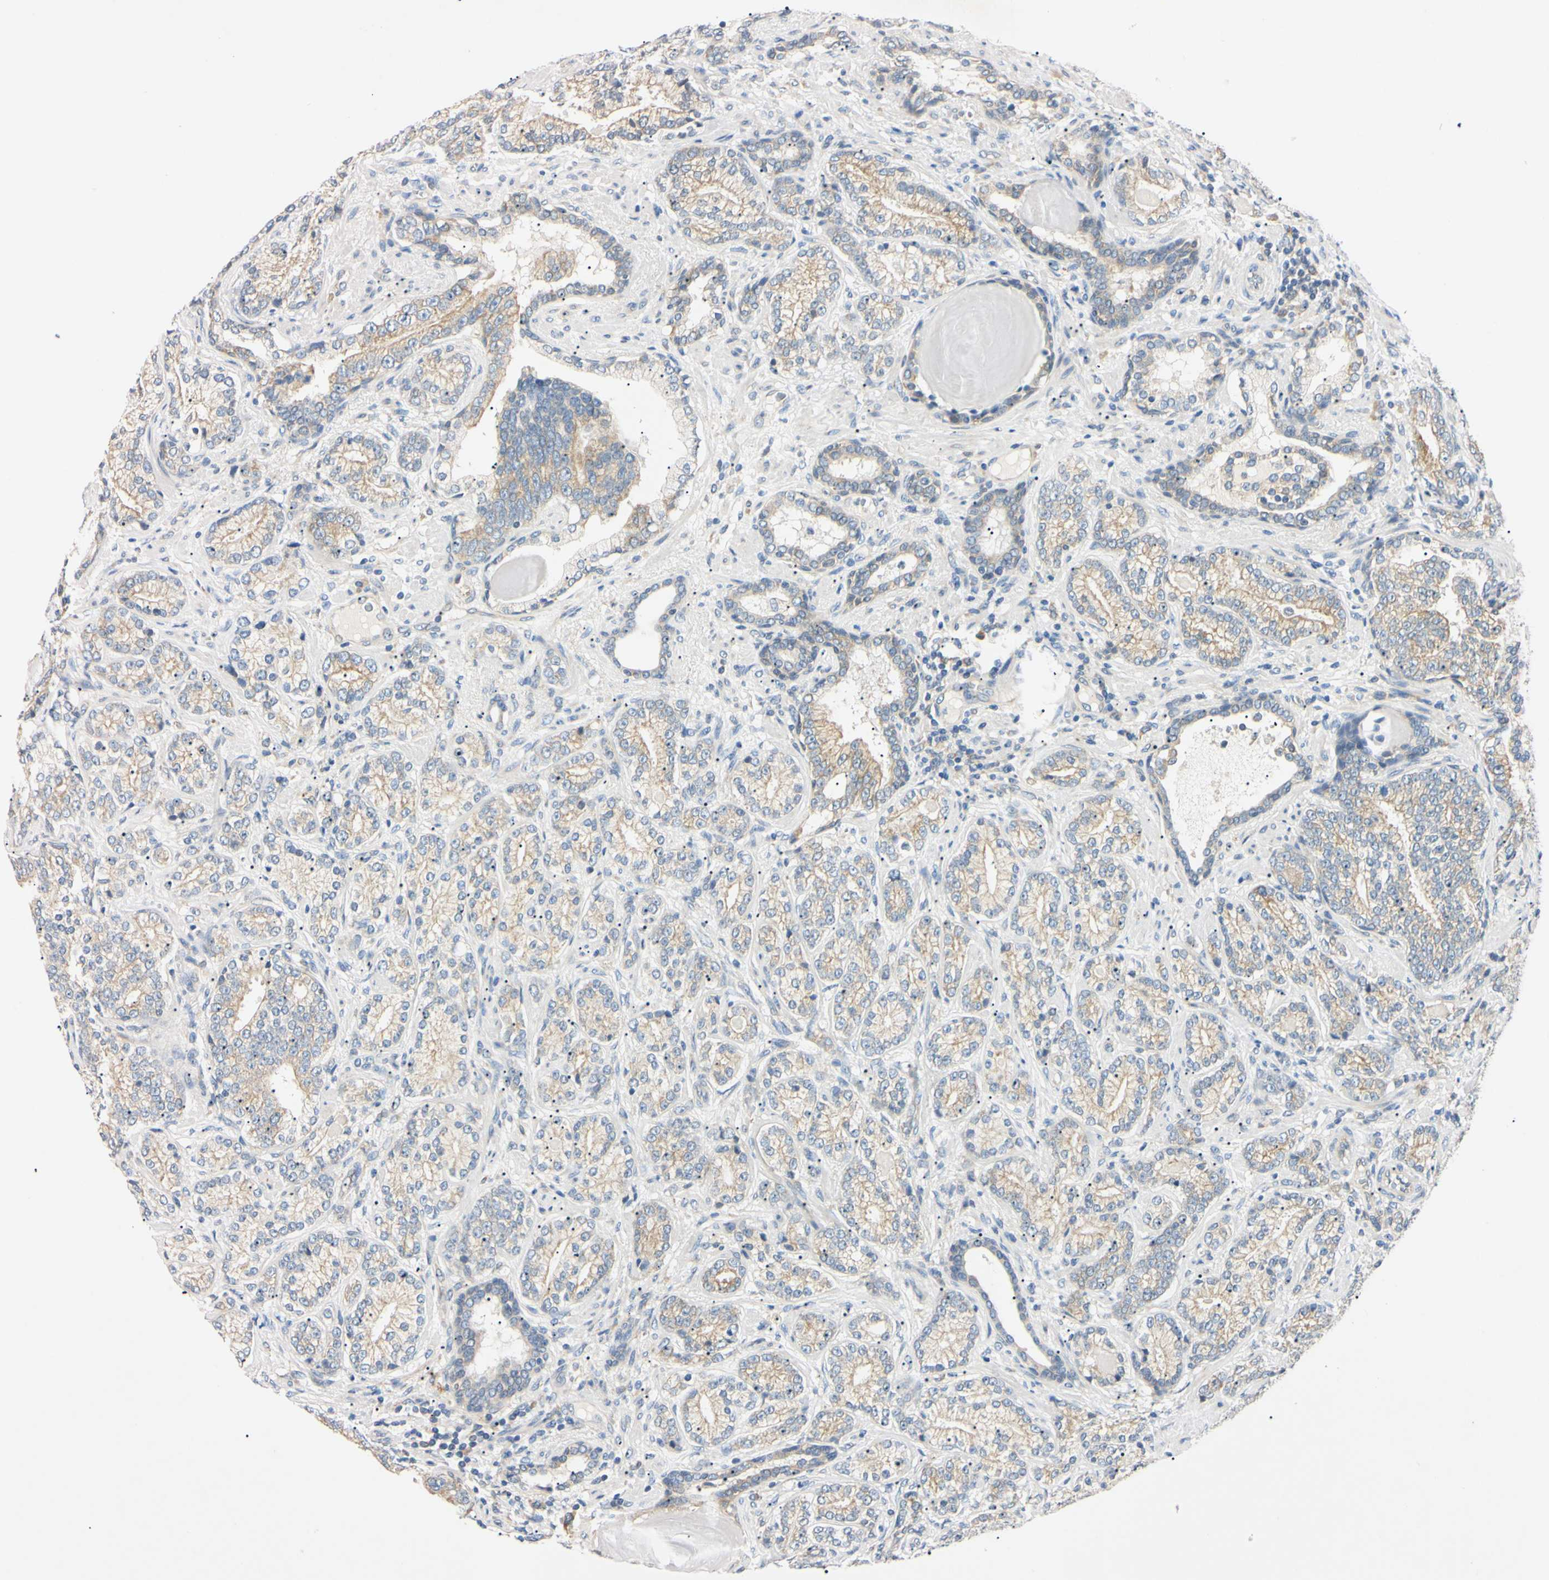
{"staining": {"intensity": "weak", "quantity": "25%-75%", "location": "cytoplasmic/membranous"}, "tissue": "prostate cancer", "cell_type": "Tumor cells", "image_type": "cancer", "snomed": [{"axis": "morphology", "description": "Adenocarcinoma, High grade"}, {"axis": "topography", "description": "Prostate"}], "caption": "Immunohistochemistry (IHC) photomicrograph of neoplastic tissue: prostate cancer stained using immunohistochemistry demonstrates low levels of weak protein expression localized specifically in the cytoplasmic/membranous of tumor cells, appearing as a cytoplasmic/membranous brown color.", "gene": "DNAJB12", "patient": {"sex": "male", "age": 61}}